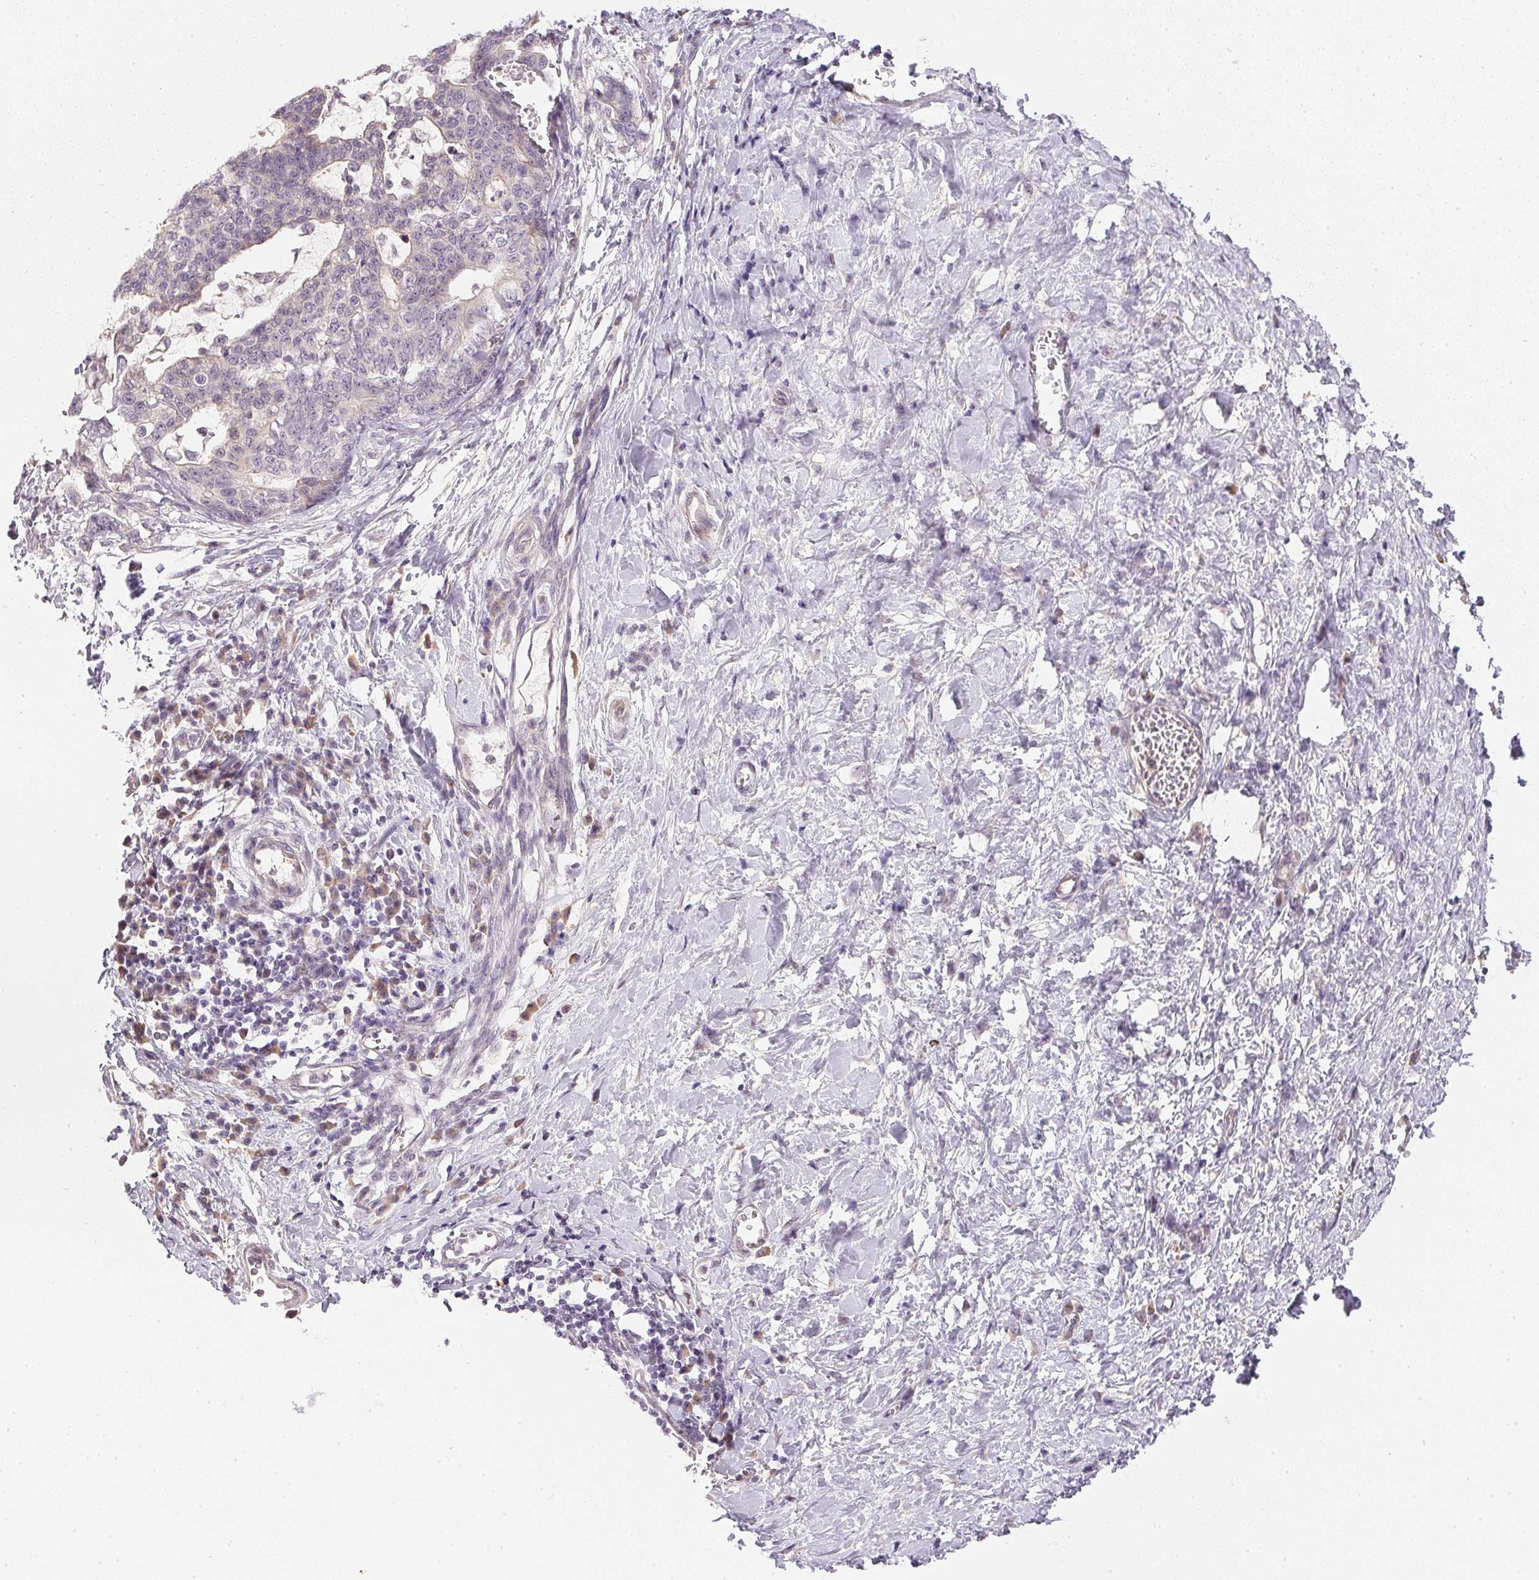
{"staining": {"intensity": "negative", "quantity": "none", "location": "none"}, "tissue": "stomach cancer", "cell_type": "Tumor cells", "image_type": "cancer", "snomed": [{"axis": "morphology", "description": "Normal tissue, NOS"}, {"axis": "morphology", "description": "Adenocarcinoma, NOS"}, {"axis": "topography", "description": "Stomach"}], "caption": "Immunohistochemistry (IHC) photomicrograph of neoplastic tissue: human stomach cancer (adenocarcinoma) stained with DAB (3,3'-diaminobenzidine) shows no significant protein staining in tumor cells.", "gene": "TTC23L", "patient": {"sex": "female", "age": 64}}